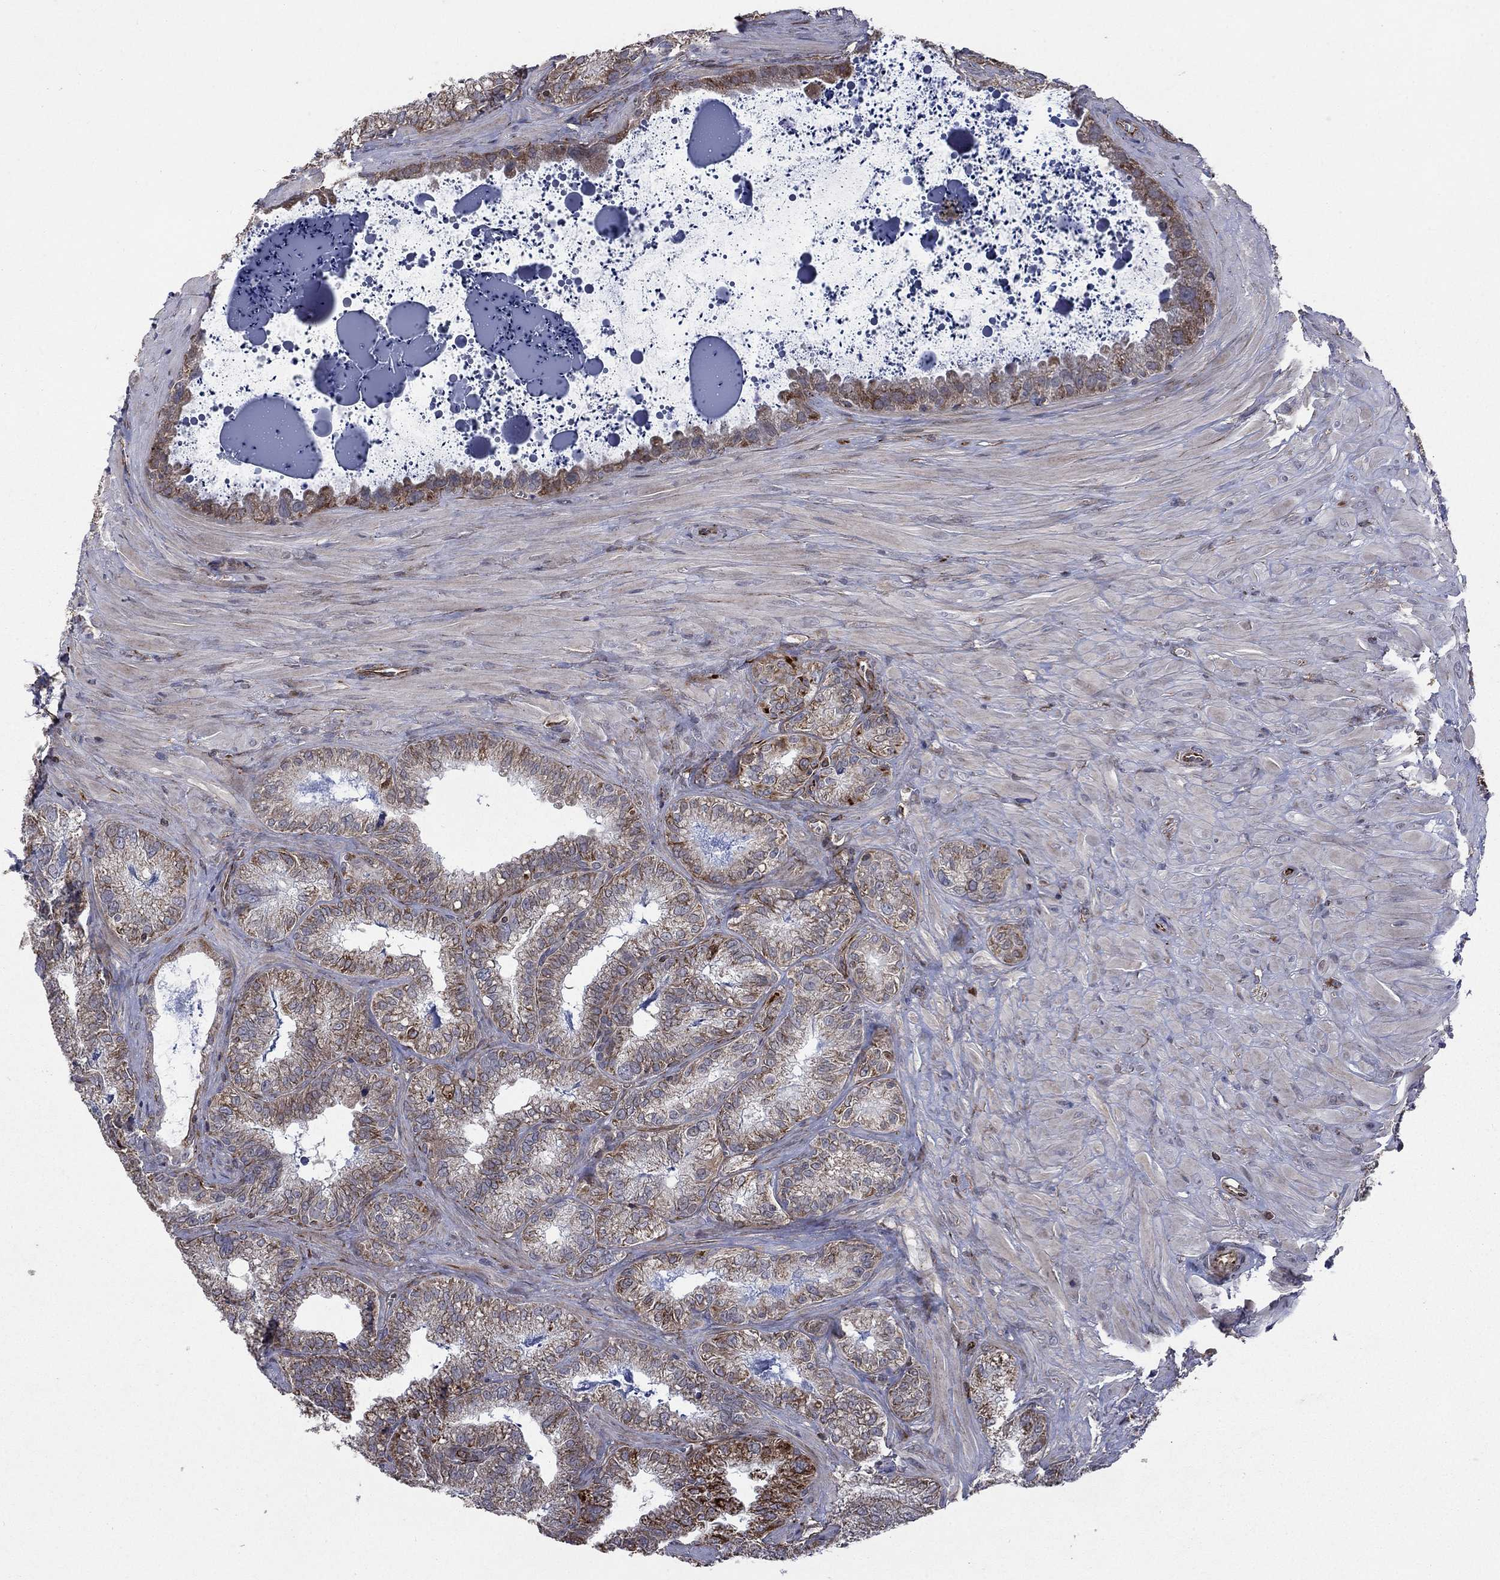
{"staining": {"intensity": "strong", "quantity": "25%-75%", "location": "cytoplasmic/membranous"}, "tissue": "seminal vesicle", "cell_type": "Glandular cells", "image_type": "normal", "snomed": [{"axis": "morphology", "description": "Normal tissue, NOS"}, {"axis": "topography", "description": "Seminal veicle"}], "caption": "Human seminal vesicle stained for a protein (brown) displays strong cytoplasmic/membranous positive expression in about 25%-75% of glandular cells.", "gene": "NDUFC1", "patient": {"sex": "male", "age": 57}}